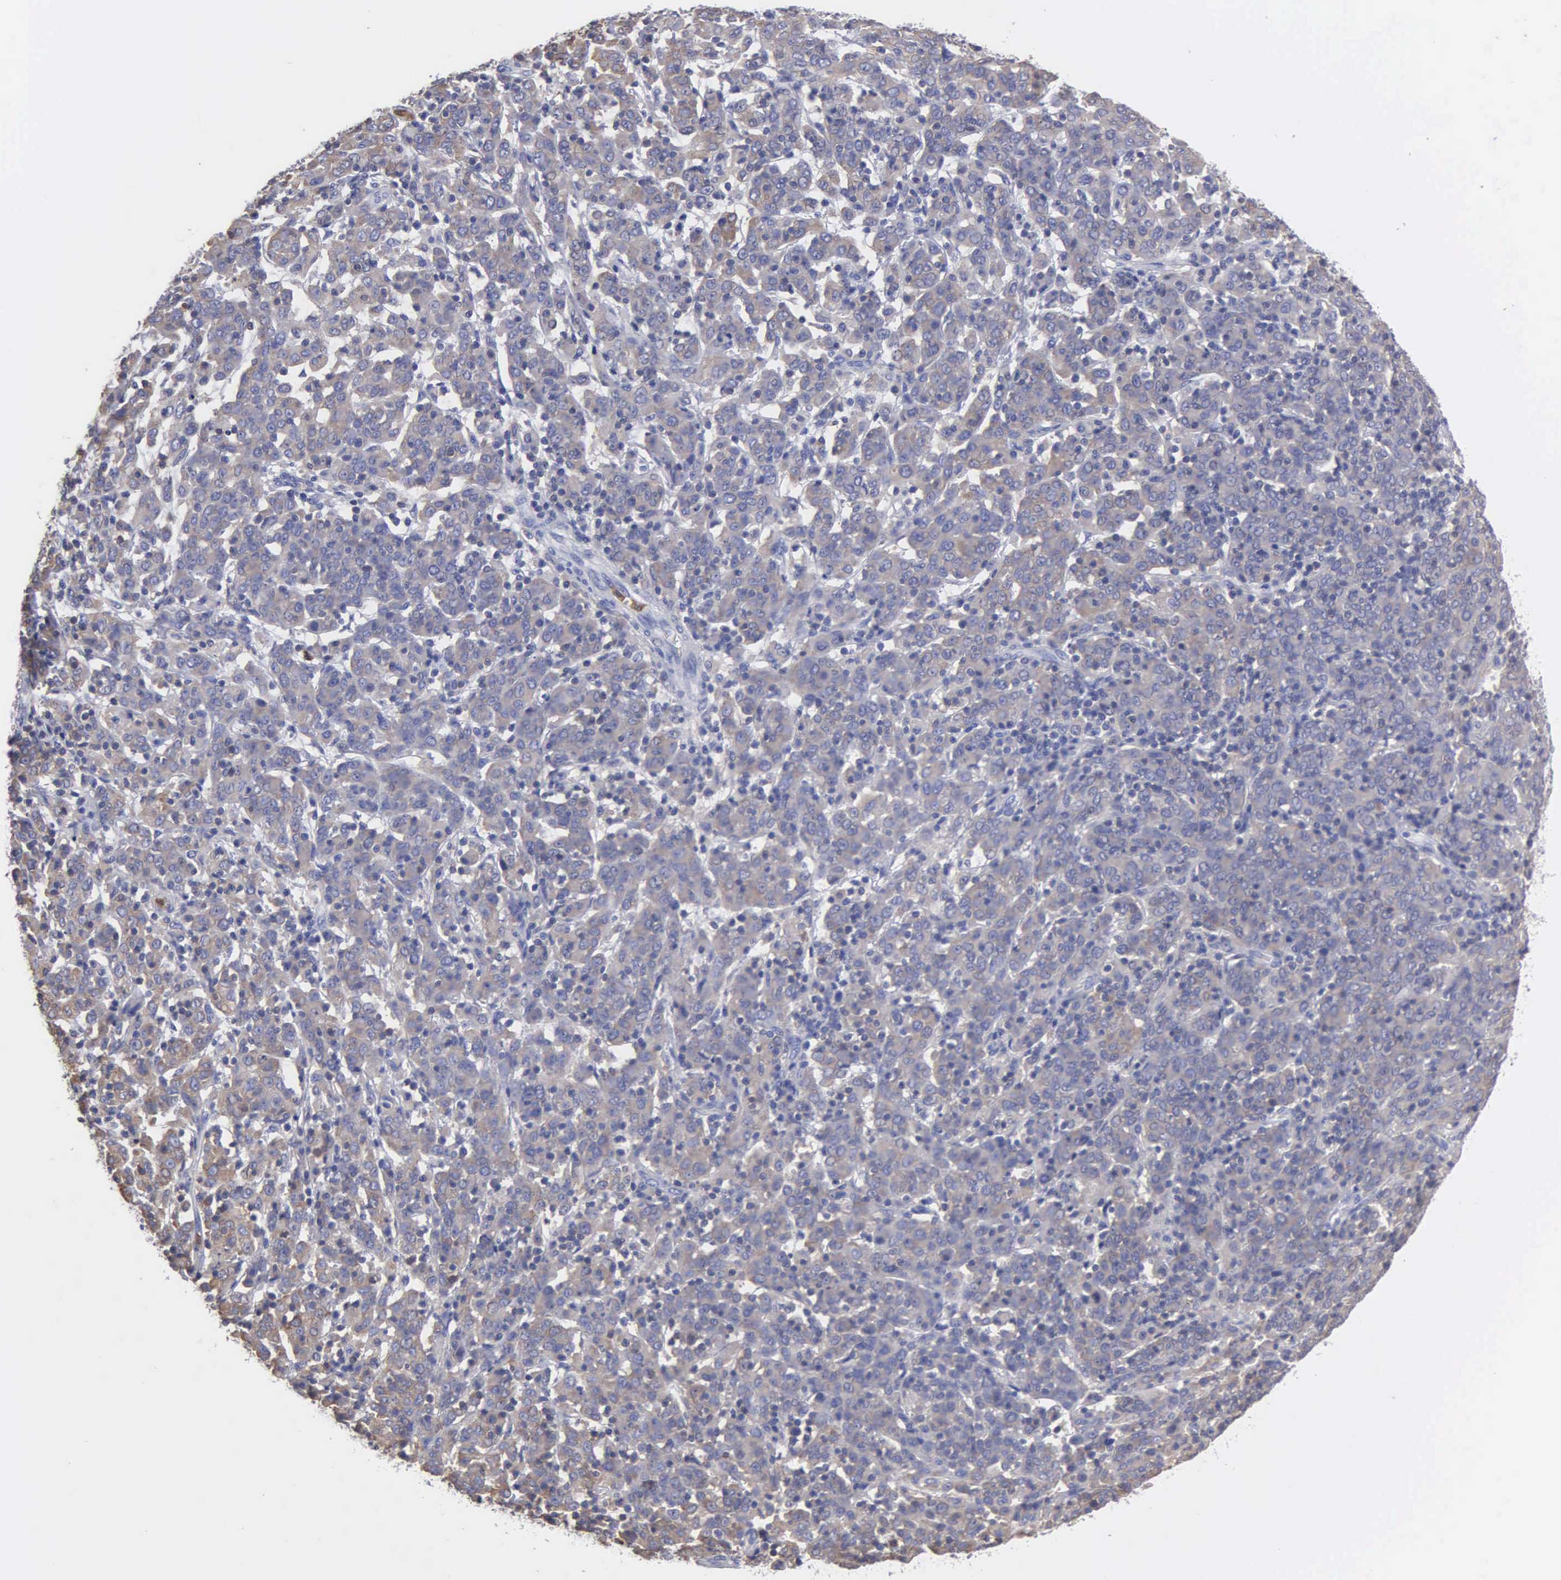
{"staining": {"intensity": "weak", "quantity": "25%-75%", "location": "cytoplasmic/membranous"}, "tissue": "cervical cancer", "cell_type": "Tumor cells", "image_type": "cancer", "snomed": [{"axis": "morphology", "description": "Normal tissue, NOS"}, {"axis": "morphology", "description": "Squamous cell carcinoma, NOS"}, {"axis": "topography", "description": "Cervix"}], "caption": "Protein staining of squamous cell carcinoma (cervical) tissue shows weak cytoplasmic/membranous staining in approximately 25%-75% of tumor cells. The staining was performed using DAB, with brown indicating positive protein expression. Nuclei are stained blue with hematoxylin.", "gene": "G6PD", "patient": {"sex": "female", "age": 67}}